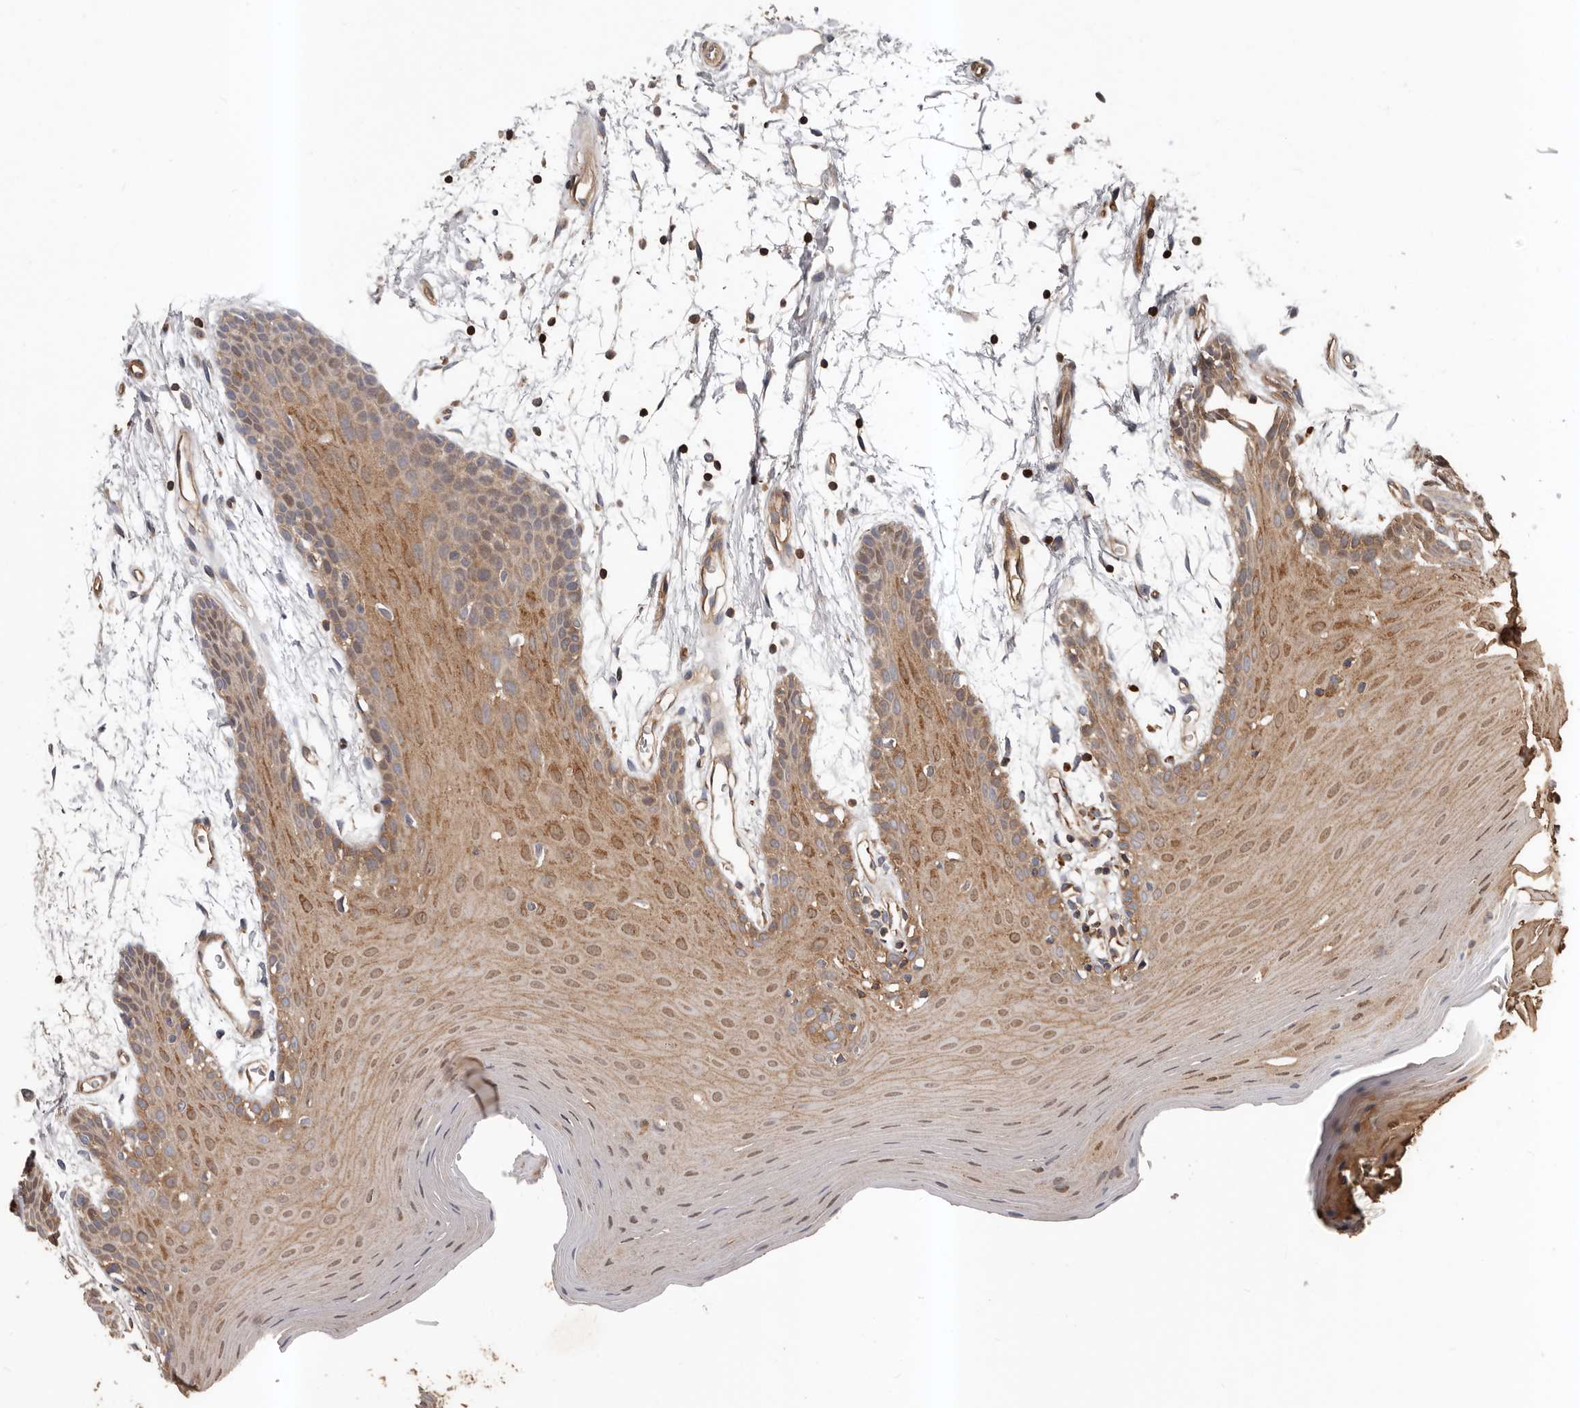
{"staining": {"intensity": "moderate", "quantity": ">75%", "location": "cytoplasmic/membranous"}, "tissue": "oral mucosa", "cell_type": "Squamous epithelial cells", "image_type": "normal", "snomed": [{"axis": "morphology", "description": "Normal tissue, NOS"}, {"axis": "morphology", "description": "Squamous cell carcinoma, NOS"}, {"axis": "topography", "description": "Skeletal muscle"}, {"axis": "topography", "description": "Oral tissue"}, {"axis": "topography", "description": "Salivary gland"}, {"axis": "topography", "description": "Head-Neck"}], "caption": "Human oral mucosa stained for a protein (brown) shows moderate cytoplasmic/membranous positive staining in about >75% of squamous epithelial cells.", "gene": "PNRC2", "patient": {"sex": "male", "age": 54}}